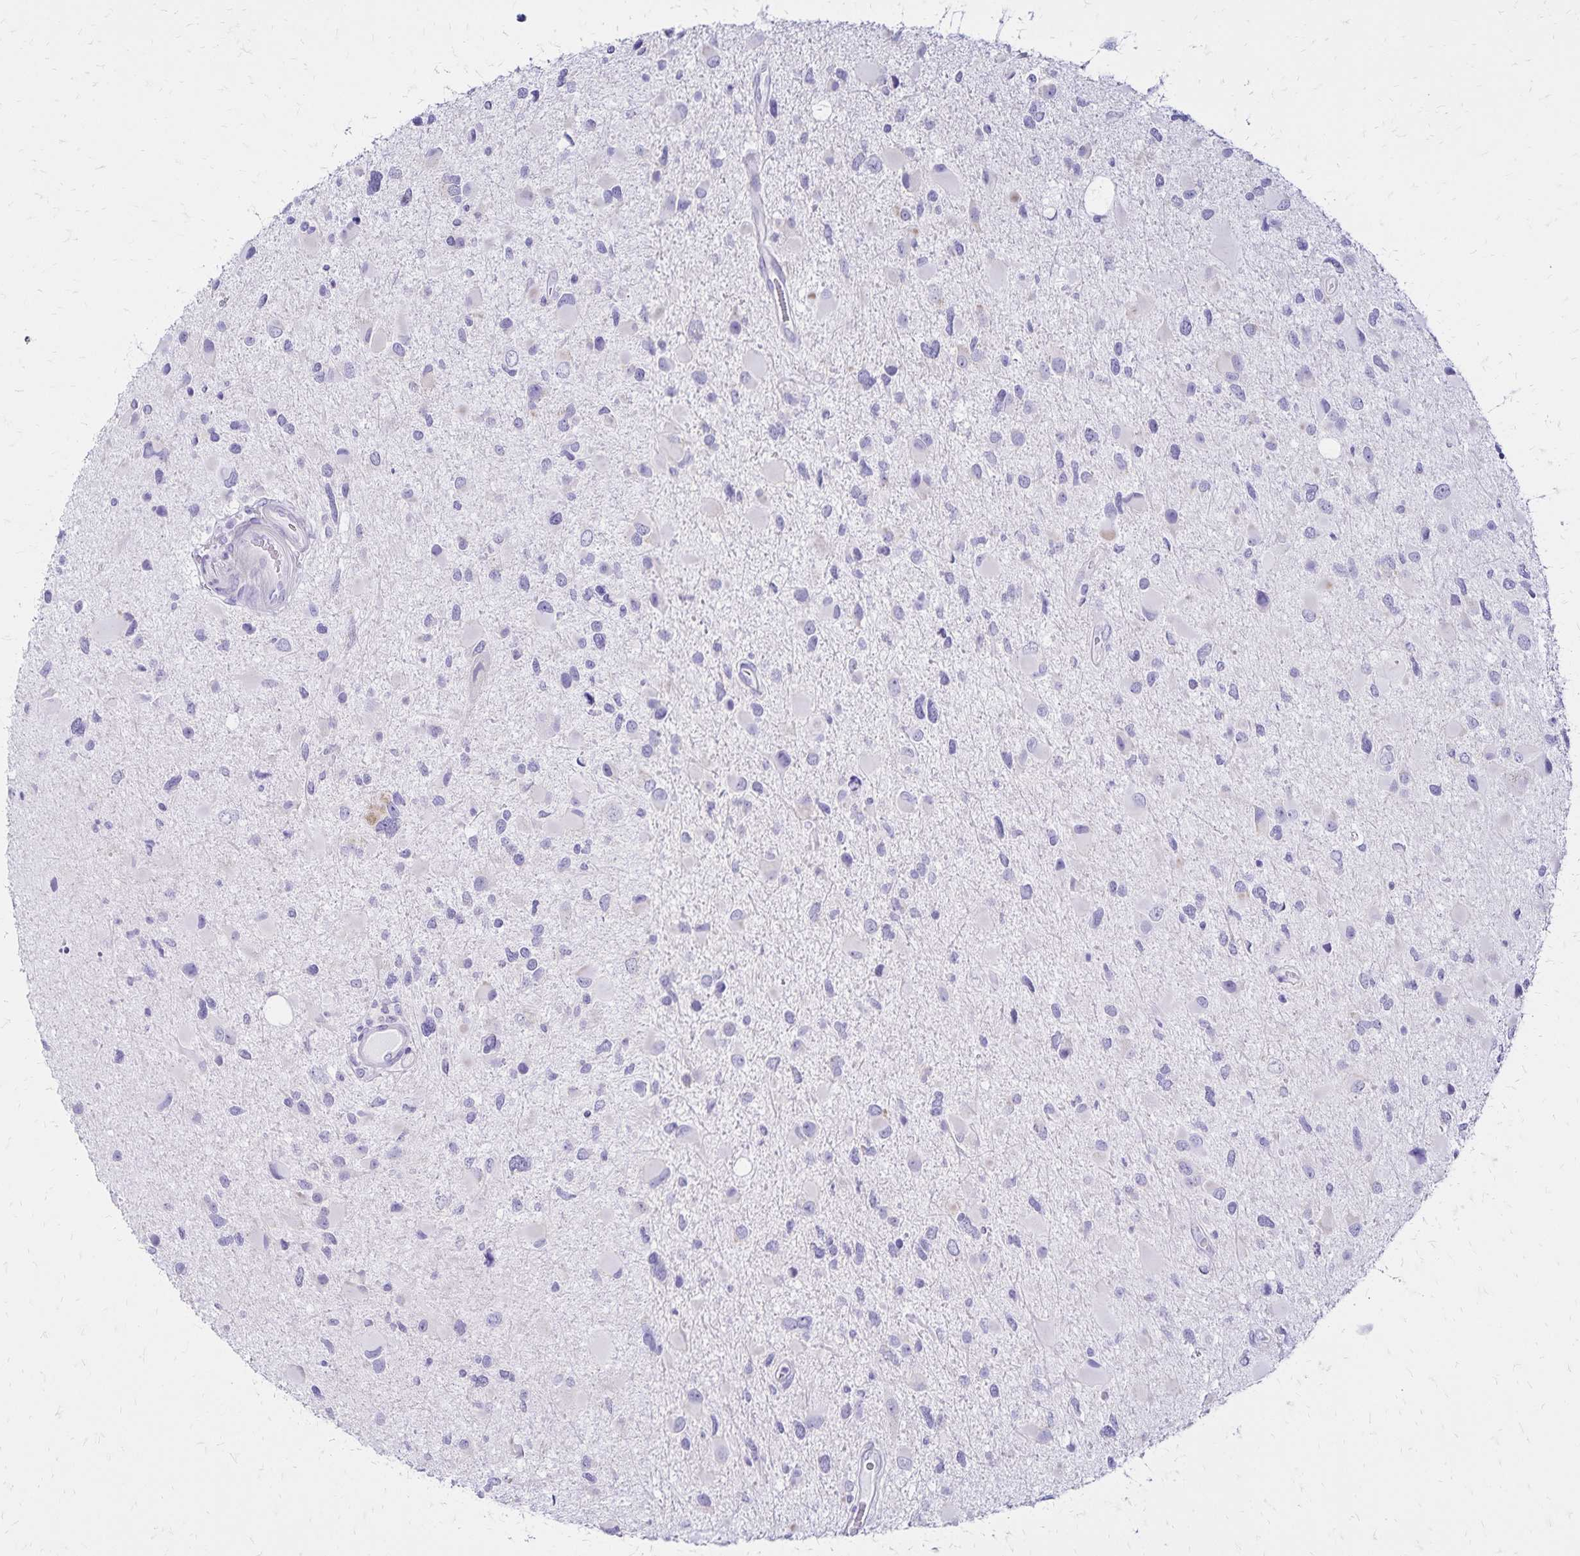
{"staining": {"intensity": "negative", "quantity": "none", "location": "none"}, "tissue": "glioma", "cell_type": "Tumor cells", "image_type": "cancer", "snomed": [{"axis": "morphology", "description": "Glioma, malignant, Low grade"}, {"axis": "topography", "description": "Brain"}], "caption": "Image shows no significant protein staining in tumor cells of glioma. Brightfield microscopy of immunohistochemistry stained with DAB (brown) and hematoxylin (blue), captured at high magnification.", "gene": "LIN28B", "patient": {"sex": "female", "age": 32}}